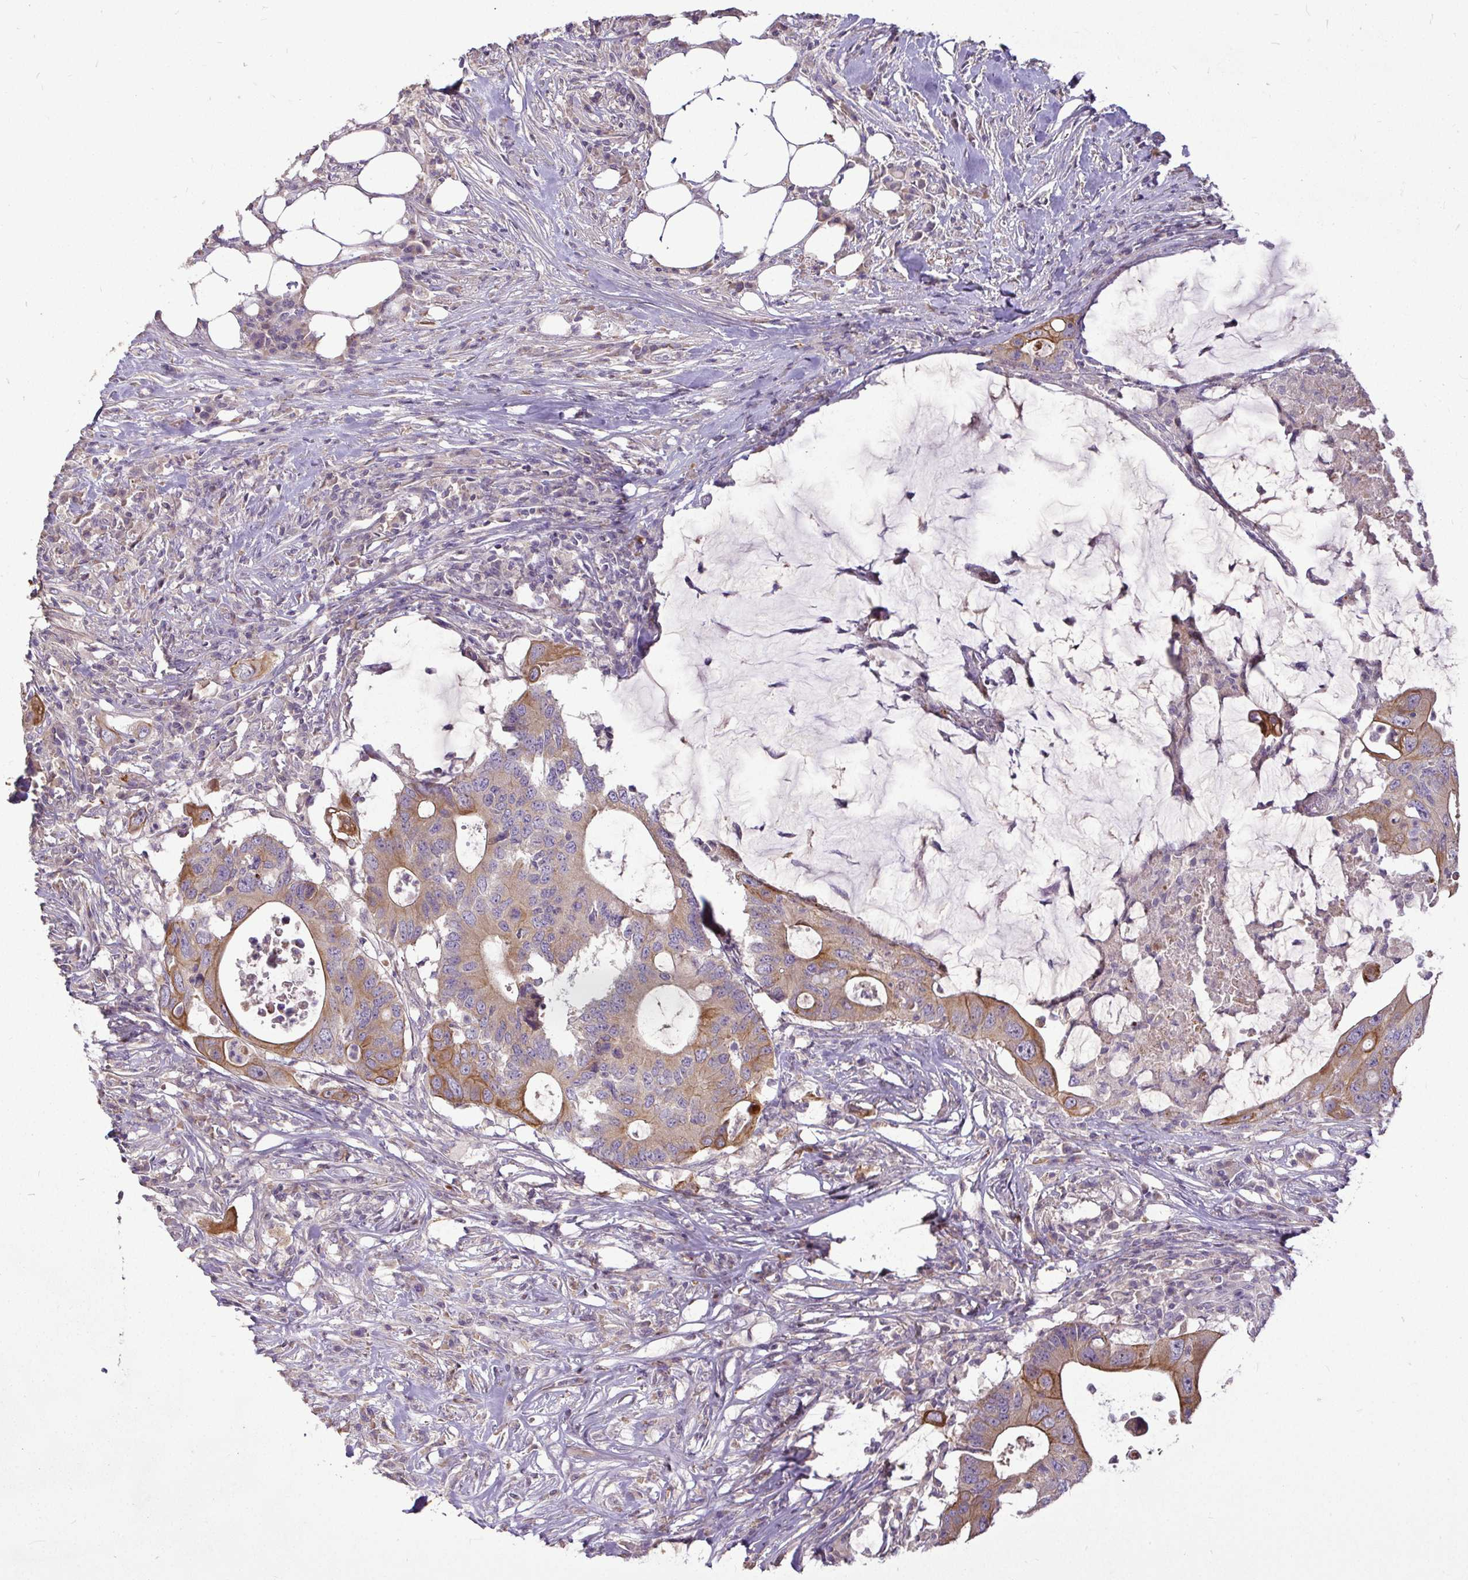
{"staining": {"intensity": "moderate", "quantity": ">75%", "location": "cytoplasmic/membranous"}, "tissue": "colorectal cancer", "cell_type": "Tumor cells", "image_type": "cancer", "snomed": [{"axis": "morphology", "description": "Adenocarcinoma, NOS"}, {"axis": "topography", "description": "Colon"}], "caption": "Immunohistochemical staining of colorectal cancer exhibits medium levels of moderate cytoplasmic/membranous staining in about >75% of tumor cells.", "gene": "STRIP1", "patient": {"sex": "male", "age": 71}}